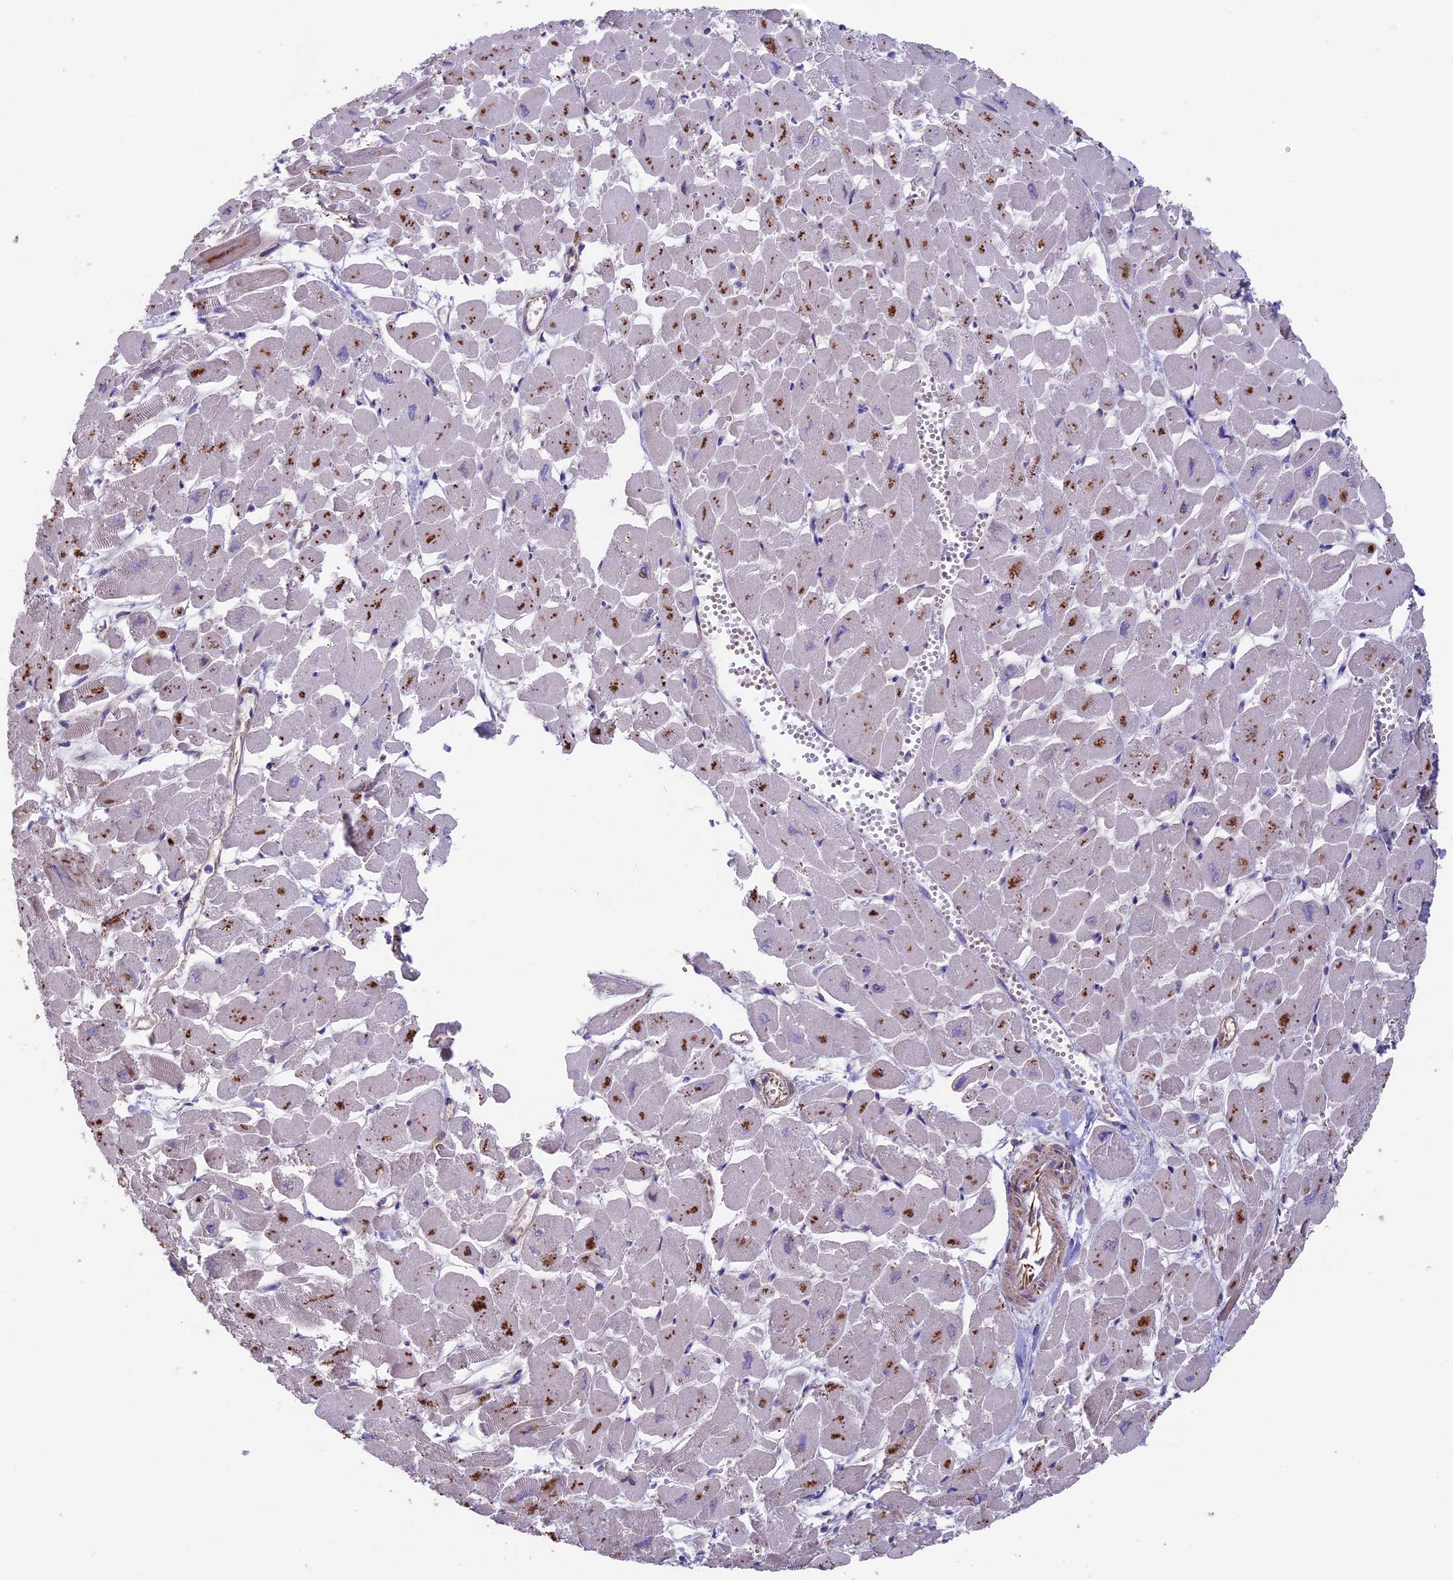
{"staining": {"intensity": "negative", "quantity": "none", "location": "none"}, "tissue": "heart muscle", "cell_type": "Cardiomyocytes", "image_type": "normal", "snomed": [{"axis": "morphology", "description": "Normal tissue, NOS"}, {"axis": "topography", "description": "Heart"}], "caption": "IHC micrograph of benign heart muscle: heart muscle stained with DAB (3,3'-diaminobenzidine) demonstrates no significant protein staining in cardiomyocytes. (DAB immunohistochemistry (IHC), high magnification).", "gene": "SEH1L", "patient": {"sex": "male", "age": 54}}